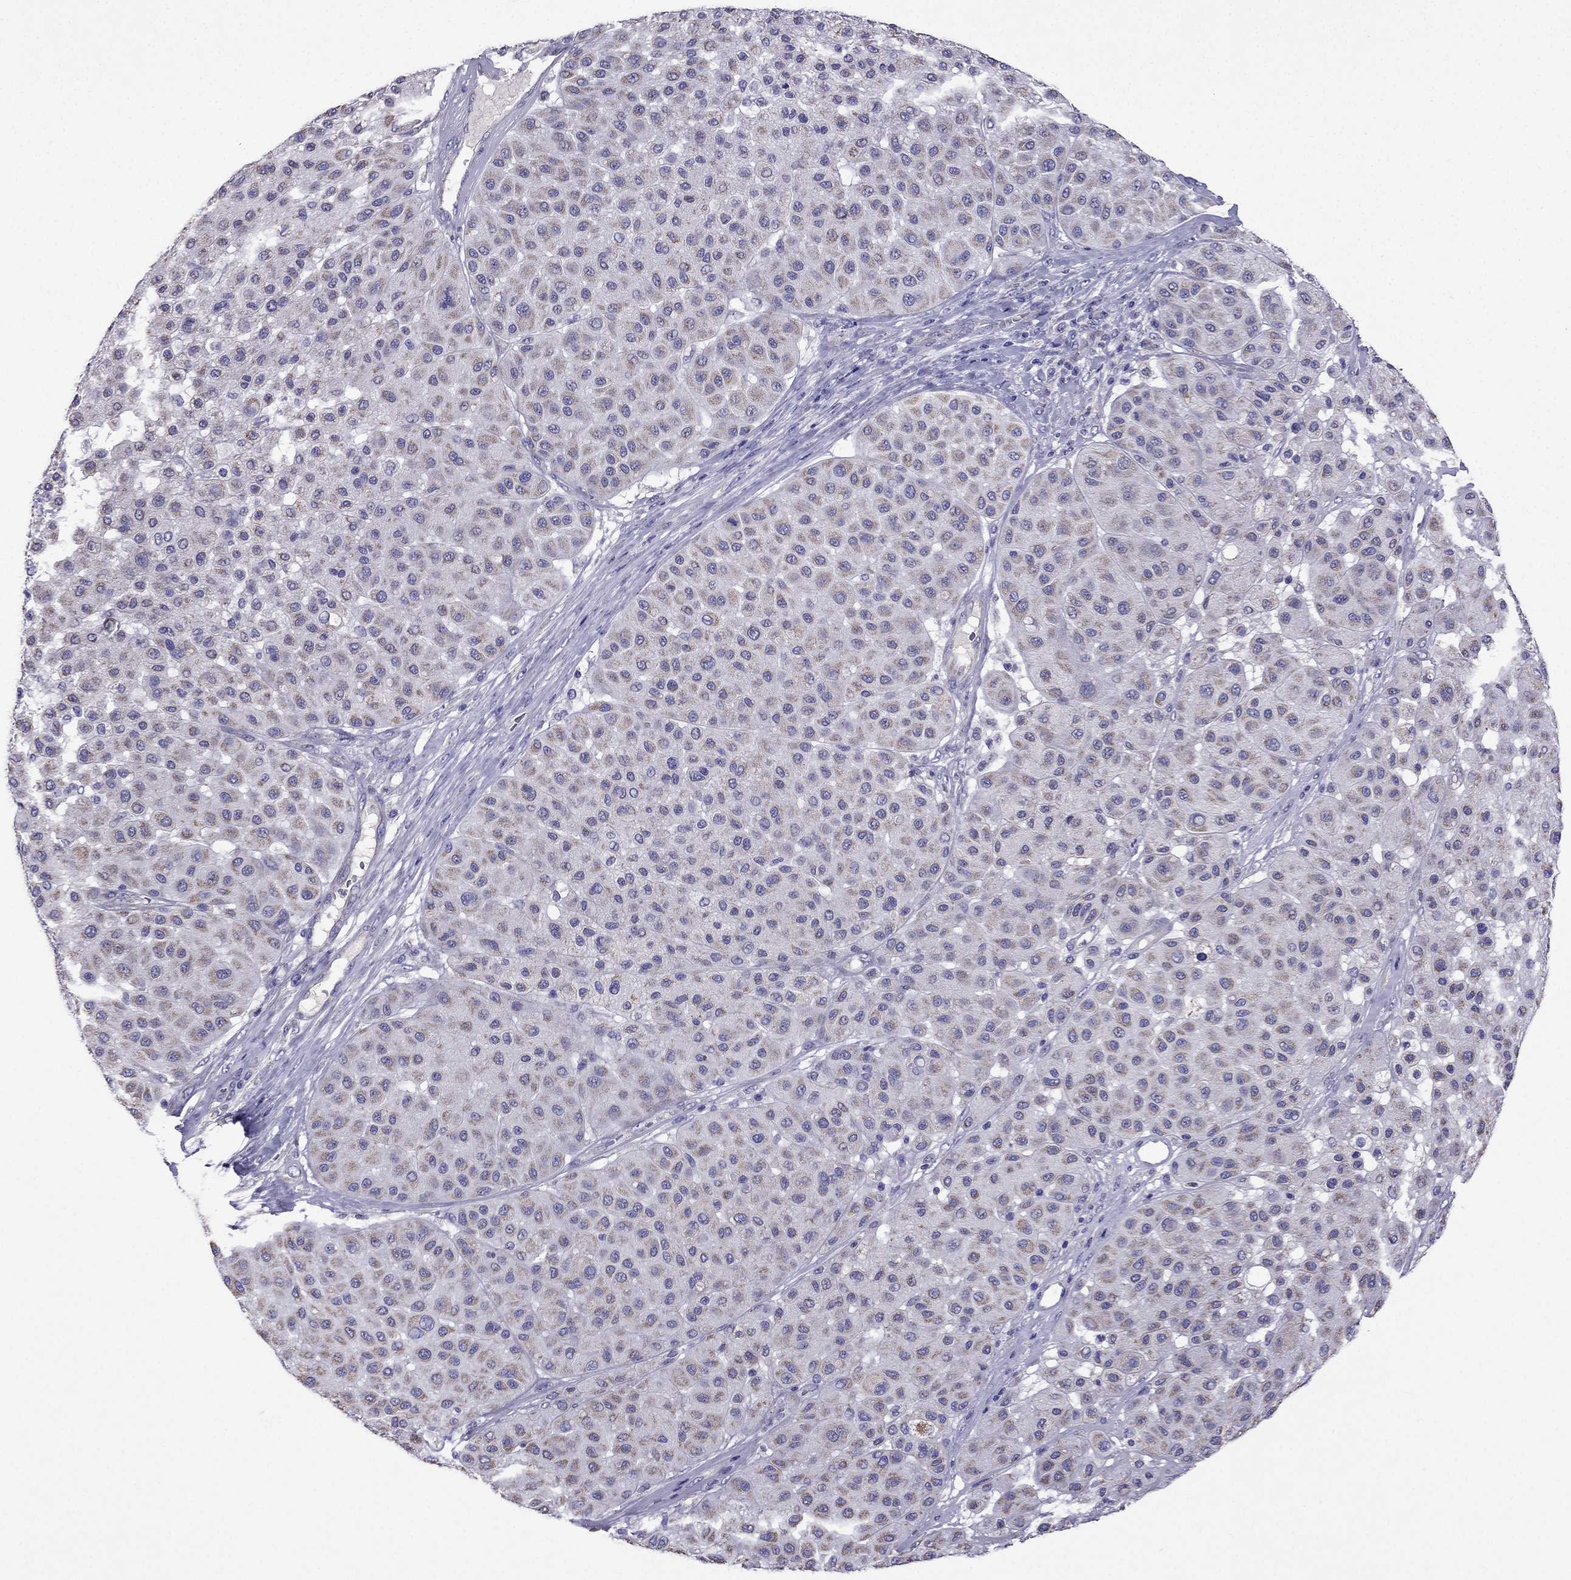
{"staining": {"intensity": "weak", "quantity": ">75%", "location": "cytoplasmic/membranous"}, "tissue": "melanoma", "cell_type": "Tumor cells", "image_type": "cancer", "snomed": [{"axis": "morphology", "description": "Malignant melanoma, Metastatic site"}, {"axis": "topography", "description": "Smooth muscle"}], "caption": "Malignant melanoma (metastatic site) stained for a protein (brown) demonstrates weak cytoplasmic/membranous positive staining in approximately >75% of tumor cells.", "gene": "DSC1", "patient": {"sex": "male", "age": 41}}